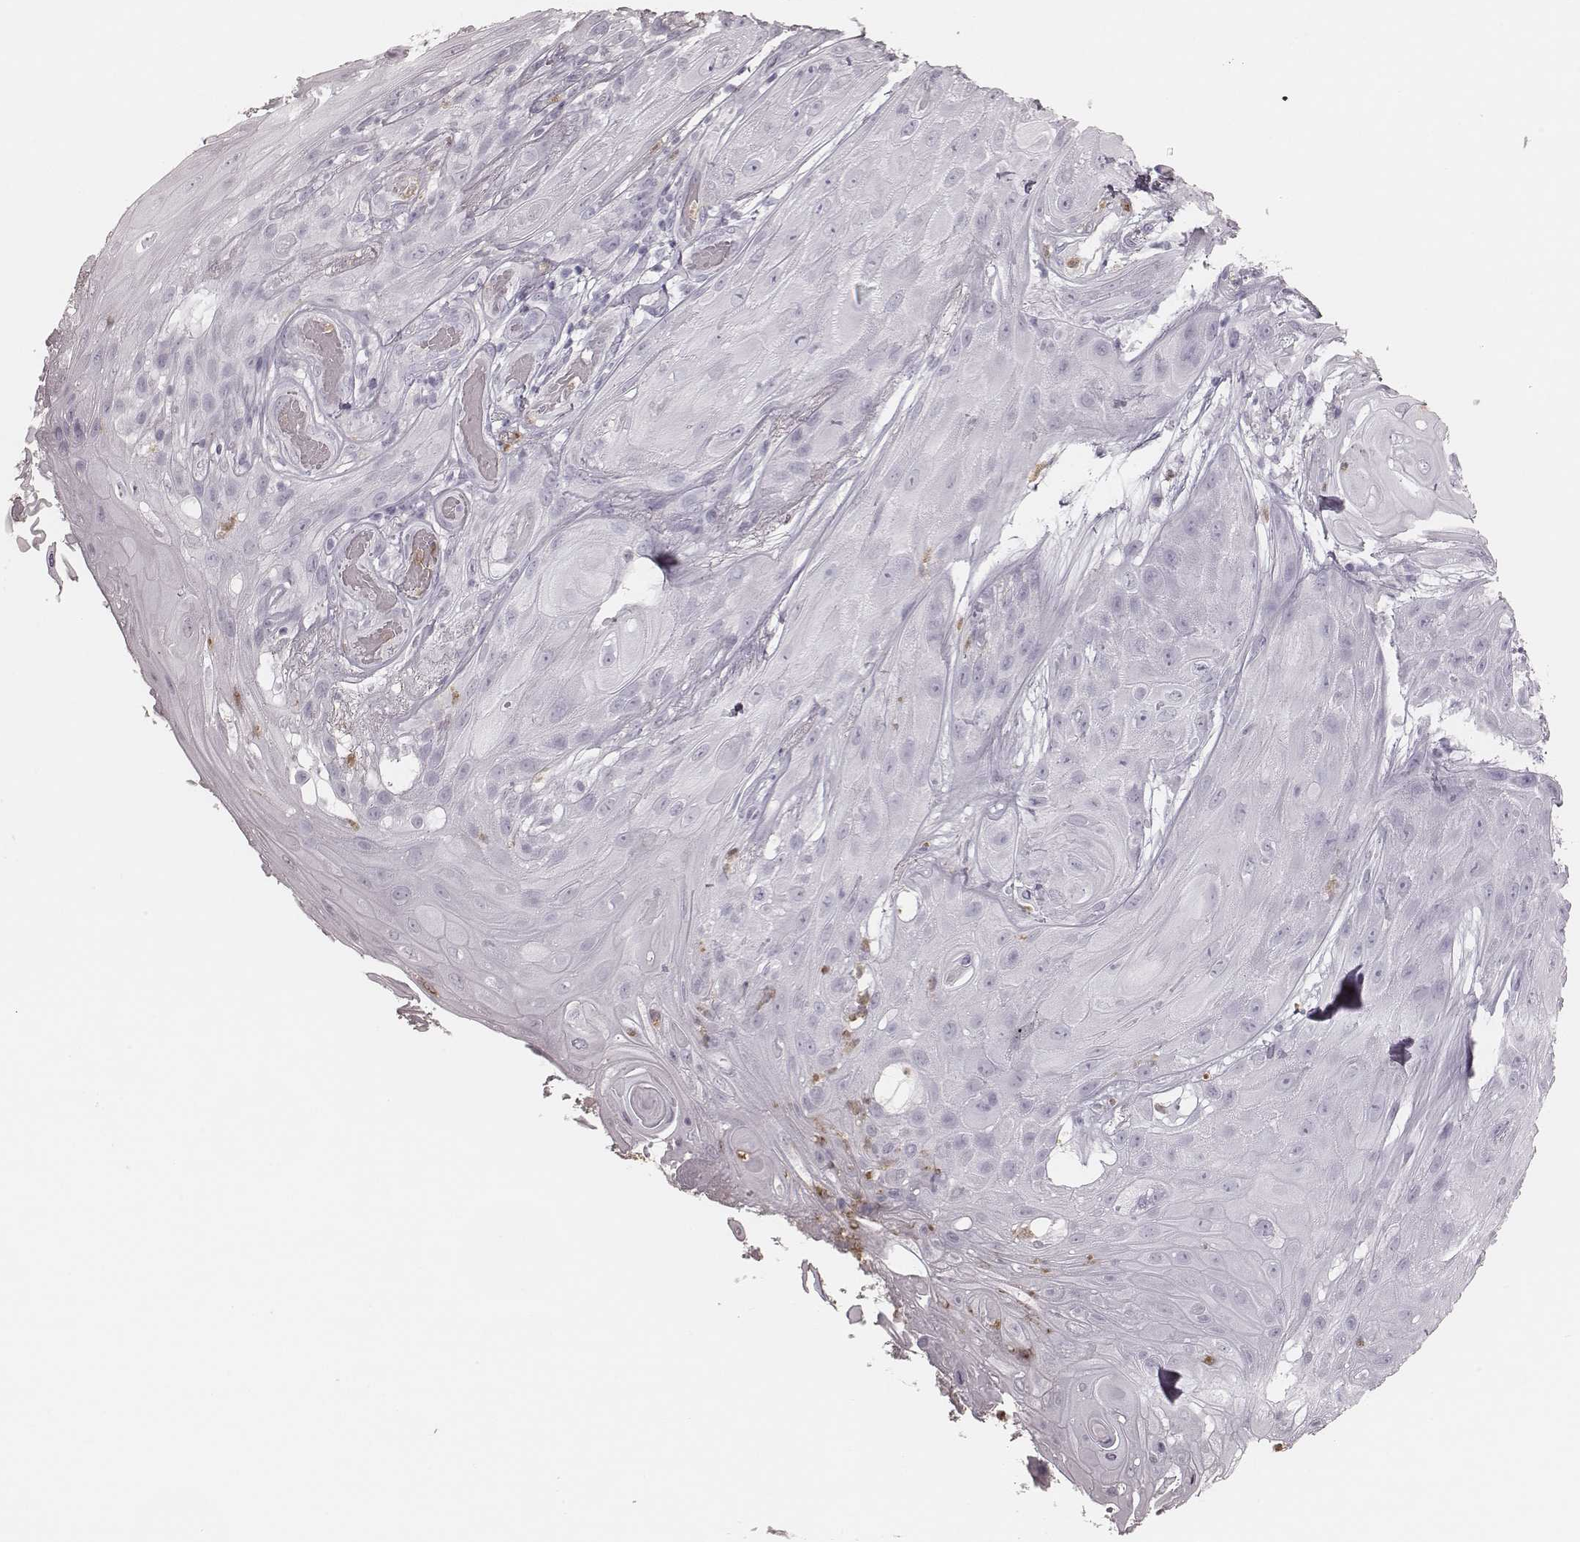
{"staining": {"intensity": "negative", "quantity": "none", "location": "none"}, "tissue": "skin cancer", "cell_type": "Tumor cells", "image_type": "cancer", "snomed": [{"axis": "morphology", "description": "Squamous cell carcinoma, NOS"}, {"axis": "topography", "description": "Skin"}], "caption": "Tumor cells show no significant staining in squamous cell carcinoma (skin). The staining was performed using DAB (3,3'-diaminobenzidine) to visualize the protein expression in brown, while the nuclei were stained in blue with hematoxylin (Magnification: 20x).", "gene": "ELANE", "patient": {"sex": "male", "age": 62}}